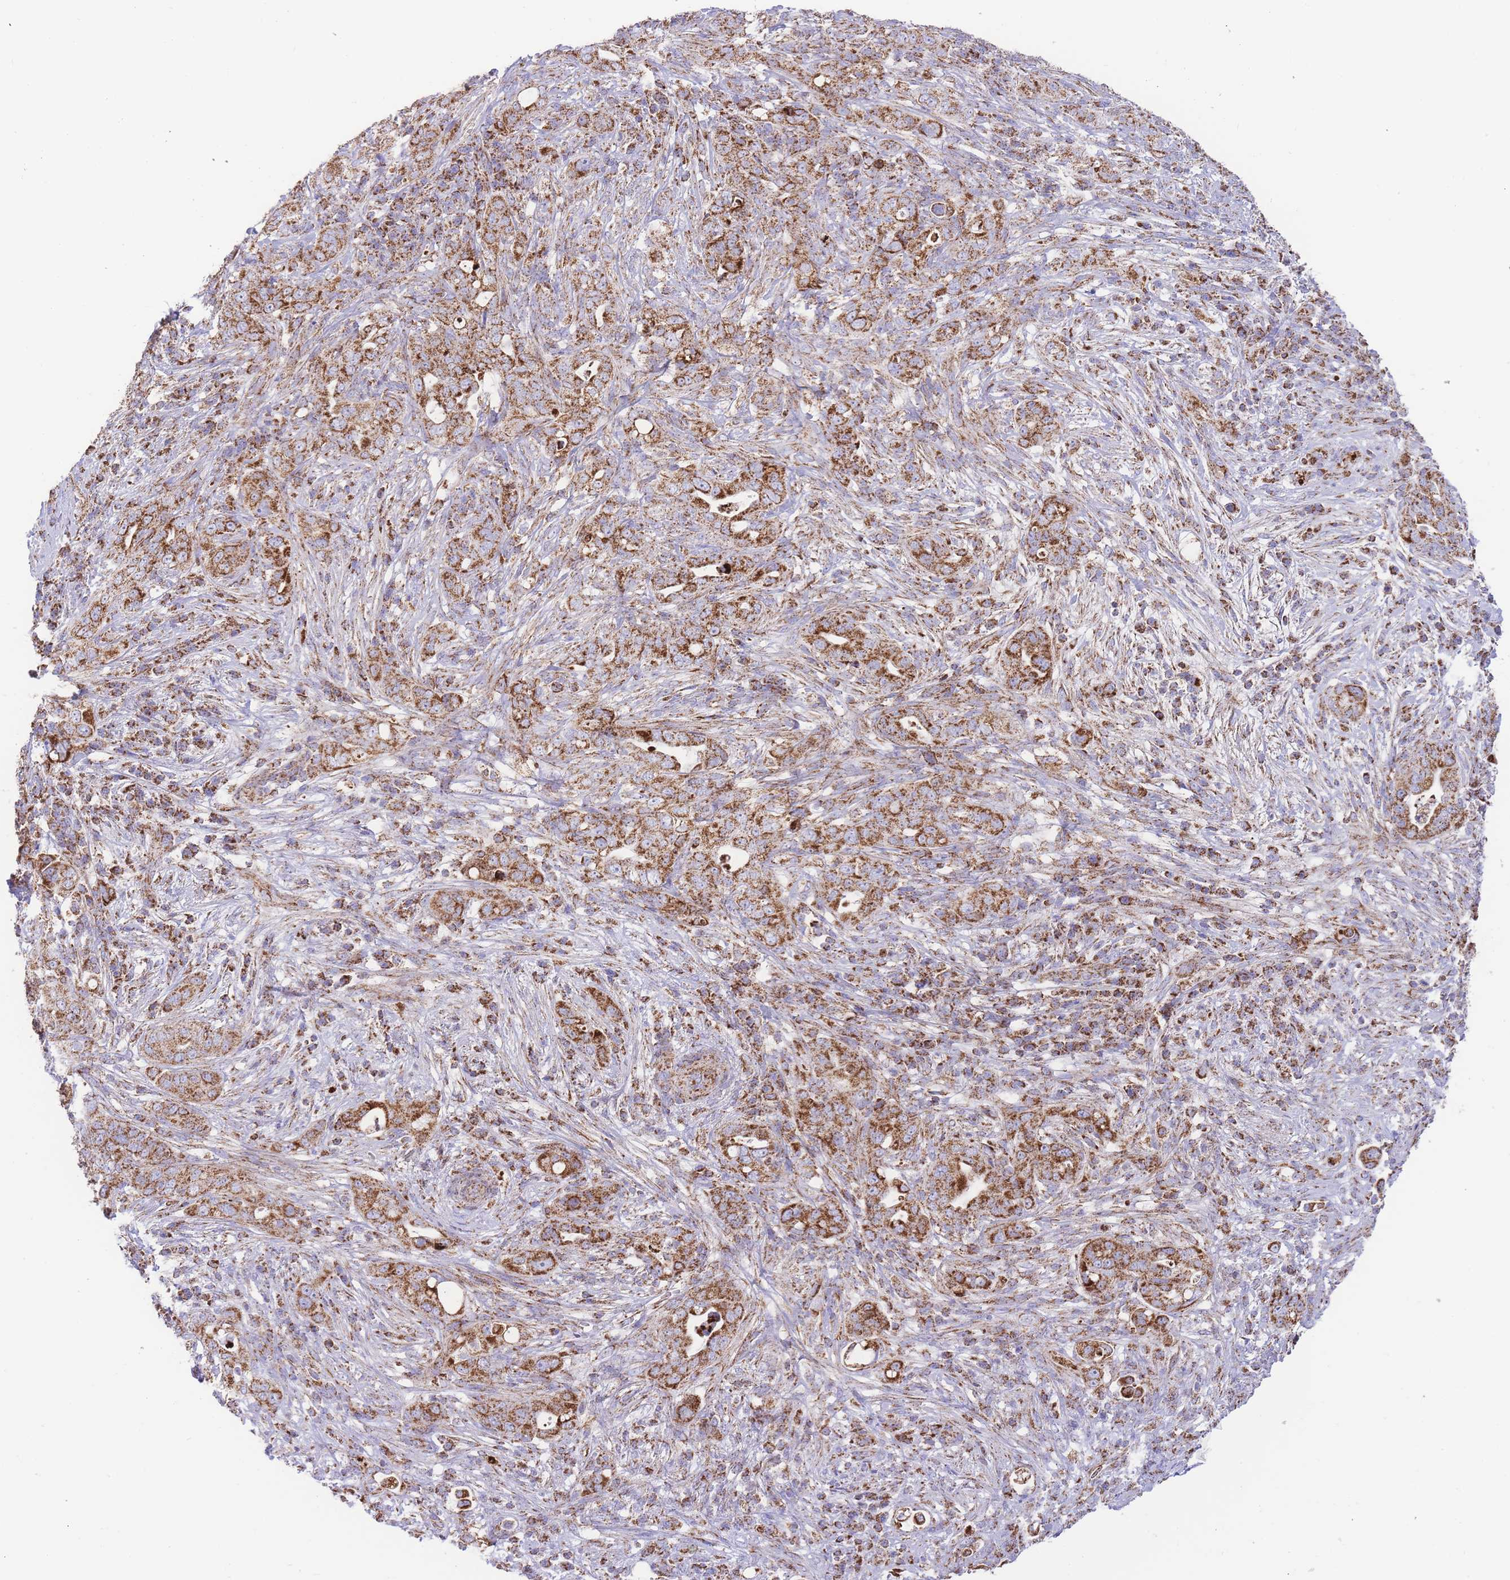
{"staining": {"intensity": "strong", "quantity": ">75%", "location": "cytoplasmic/membranous"}, "tissue": "pancreatic cancer", "cell_type": "Tumor cells", "image_type": "cancer", "snomed": [{"axis": "morphology", "description": "Normal tissue, NOS"}, {"axis": "morphology", "description": "Adenocarcinoma, NOS"}, {"axis": "topography", "description": "Lymph node"}, {"axis": "topography", "description": "Pancreas"}], "caption": "Tumor cells display high levels of strong cytoplasmic/membranous staining in about >75% of cells in human pancreatic cancer (adenocarcinoma). (DAB IHC, brown staining for protein, blue staining for nuclei).", "gene": "GSTM1", "patient": {"sex": "female", "age": 67}}